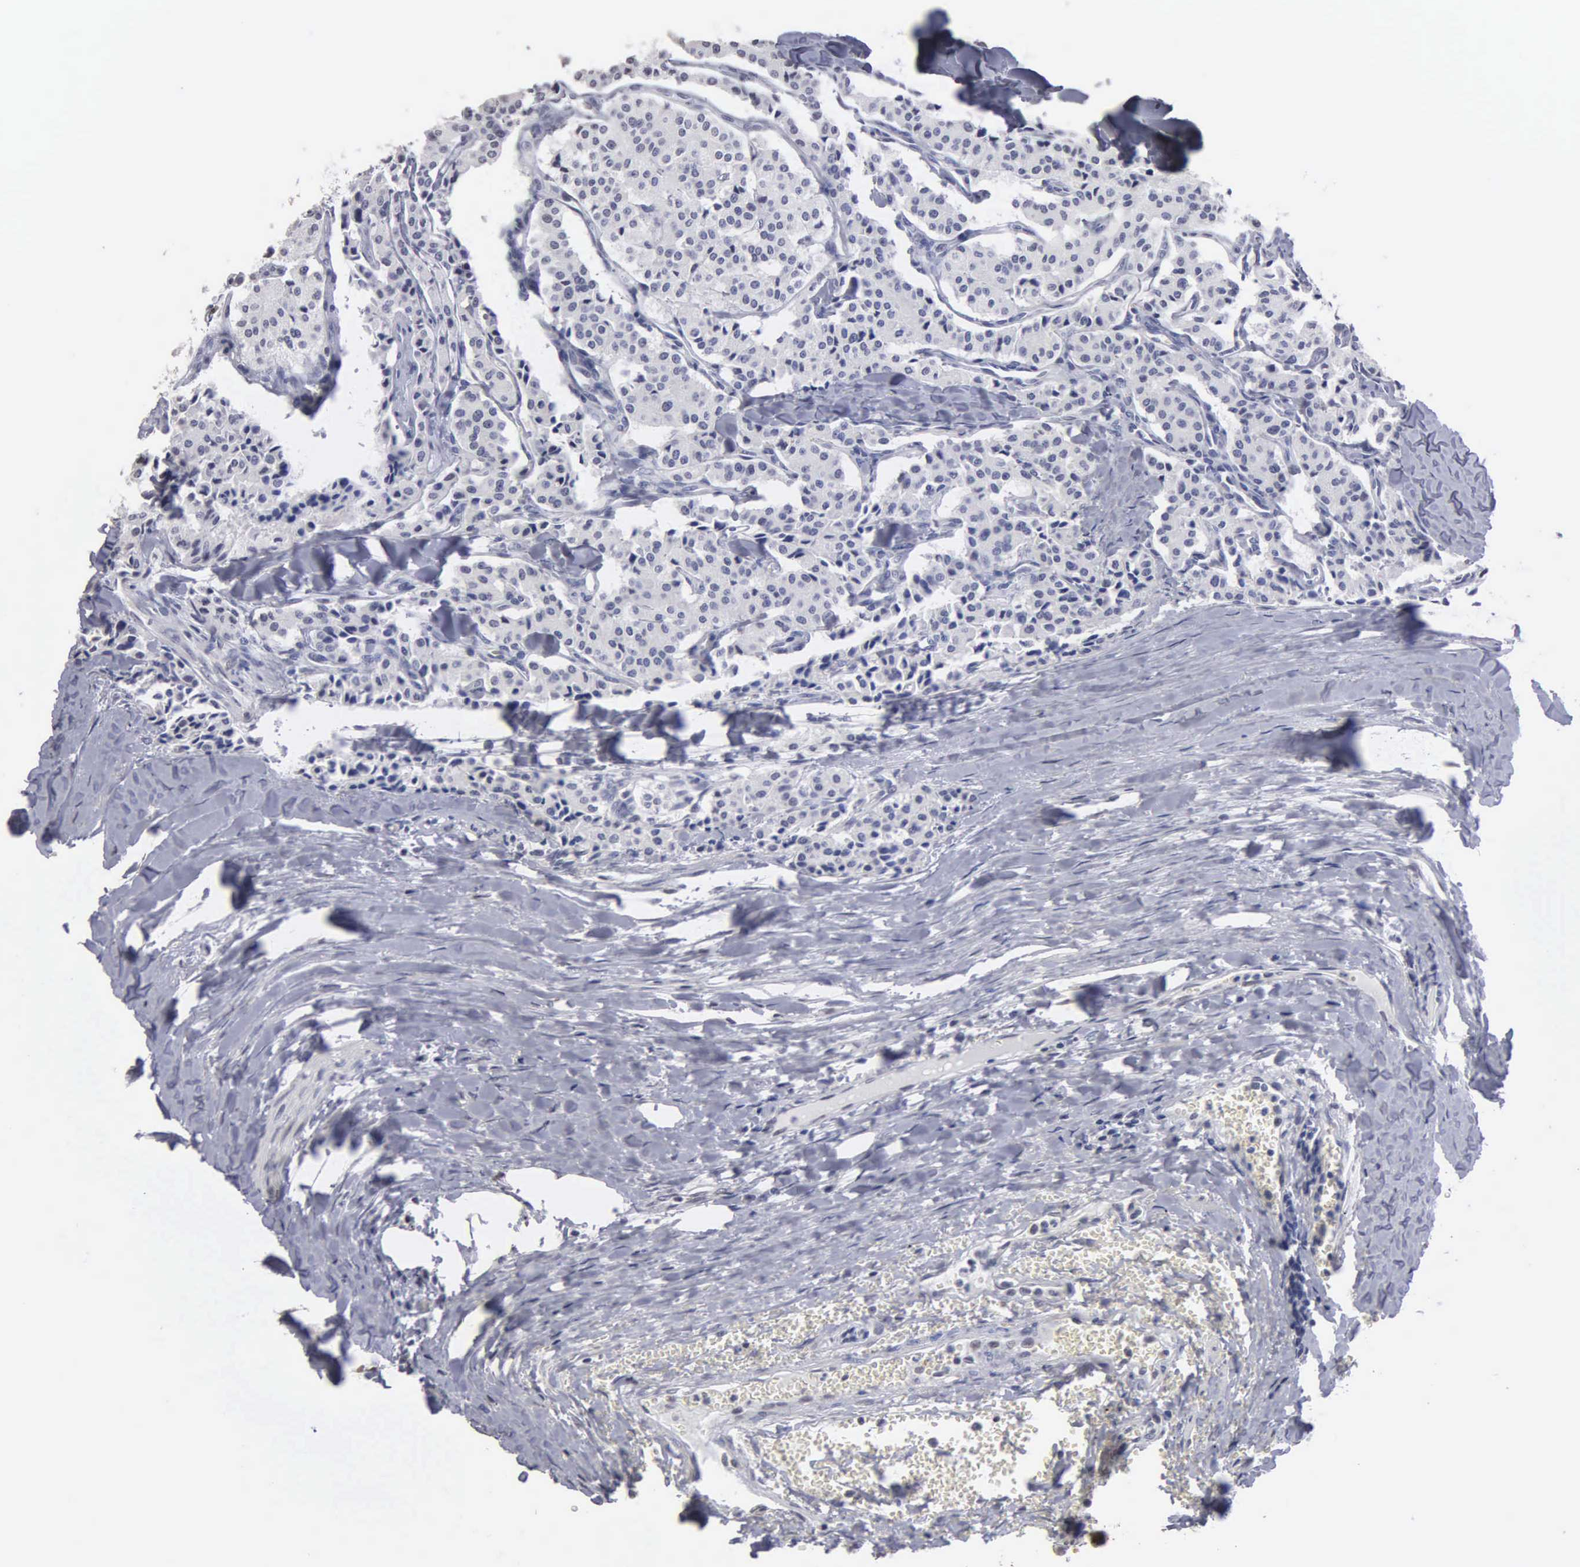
{"staining": {"intensity": "negative", "quantity": "none", "location": "none"}, "tissue": "carcinoid", "cell_type": "Tumor cells", "image_type": "cancer", "snomed": [{"axis": "morphology", "description": "Carcinoid, malignant, NOS"}, {"axis": "topography", "description": "Bronchus"}], "caption": "The immunohistochemistry (IHC) photomicrograph has no significant expression in tumor cells of malignant carcinoid tissue.", "gene": "UPB1", "patient": {"sex": "male", "age": 55}}